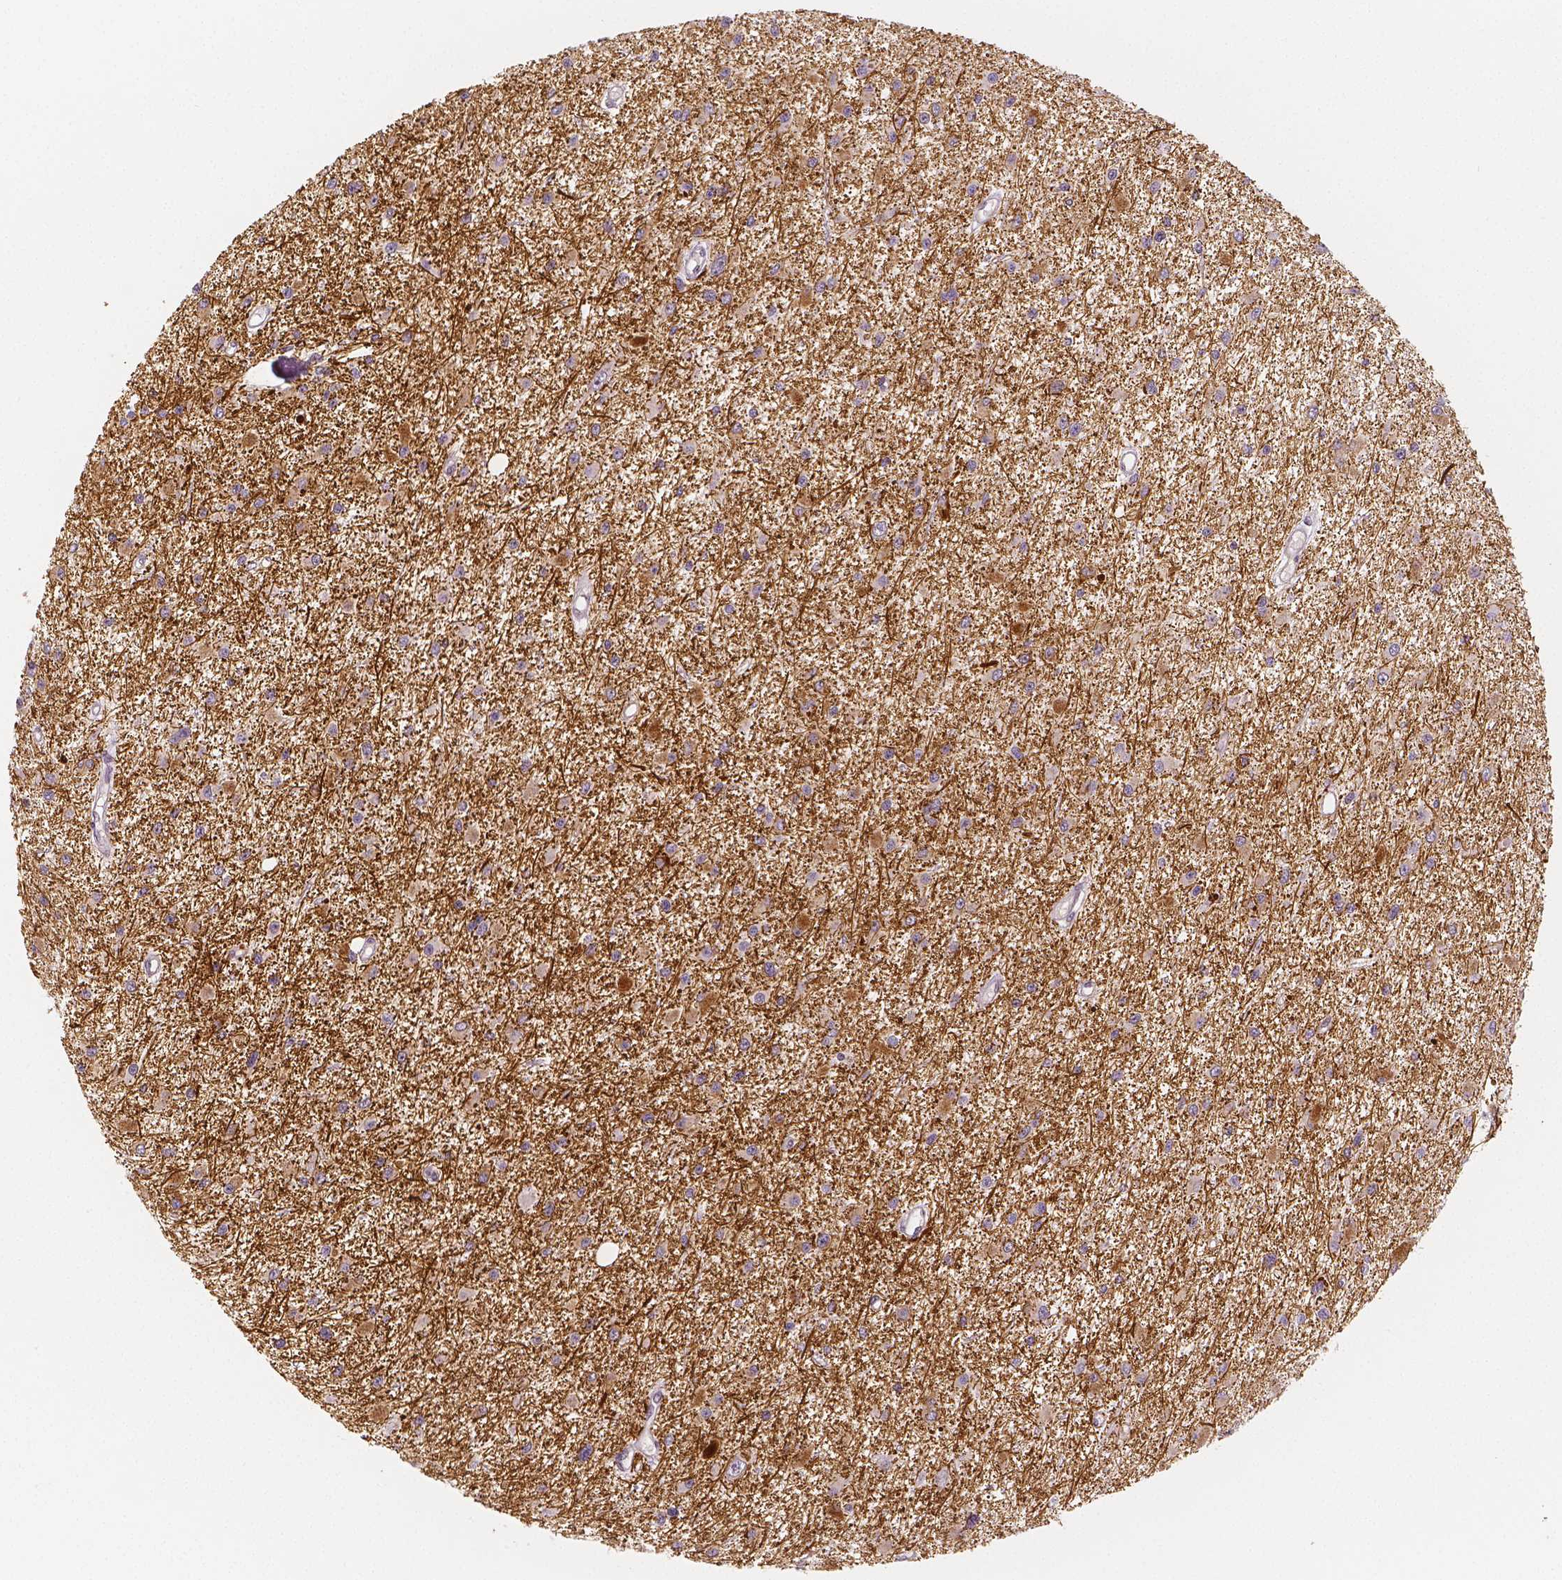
{"staining": {"intensity": "weak", "quantity": "<25%", "location": "cytoplasmic/membranous"}, "tissue": "glioma", "cell_type": "Tumor cells", "image_type": "cancer", "snomed": [{"axis": "morphology", "description": "Glioma, malignant, High grade"}, {"axis": "topography", "description": "Brain"}], "caption": "Tumor cells show no significant expression in high-grade glioma (malignant).", "gene": "KDM5B", "patient": {"sex": "male", "age": 54}}